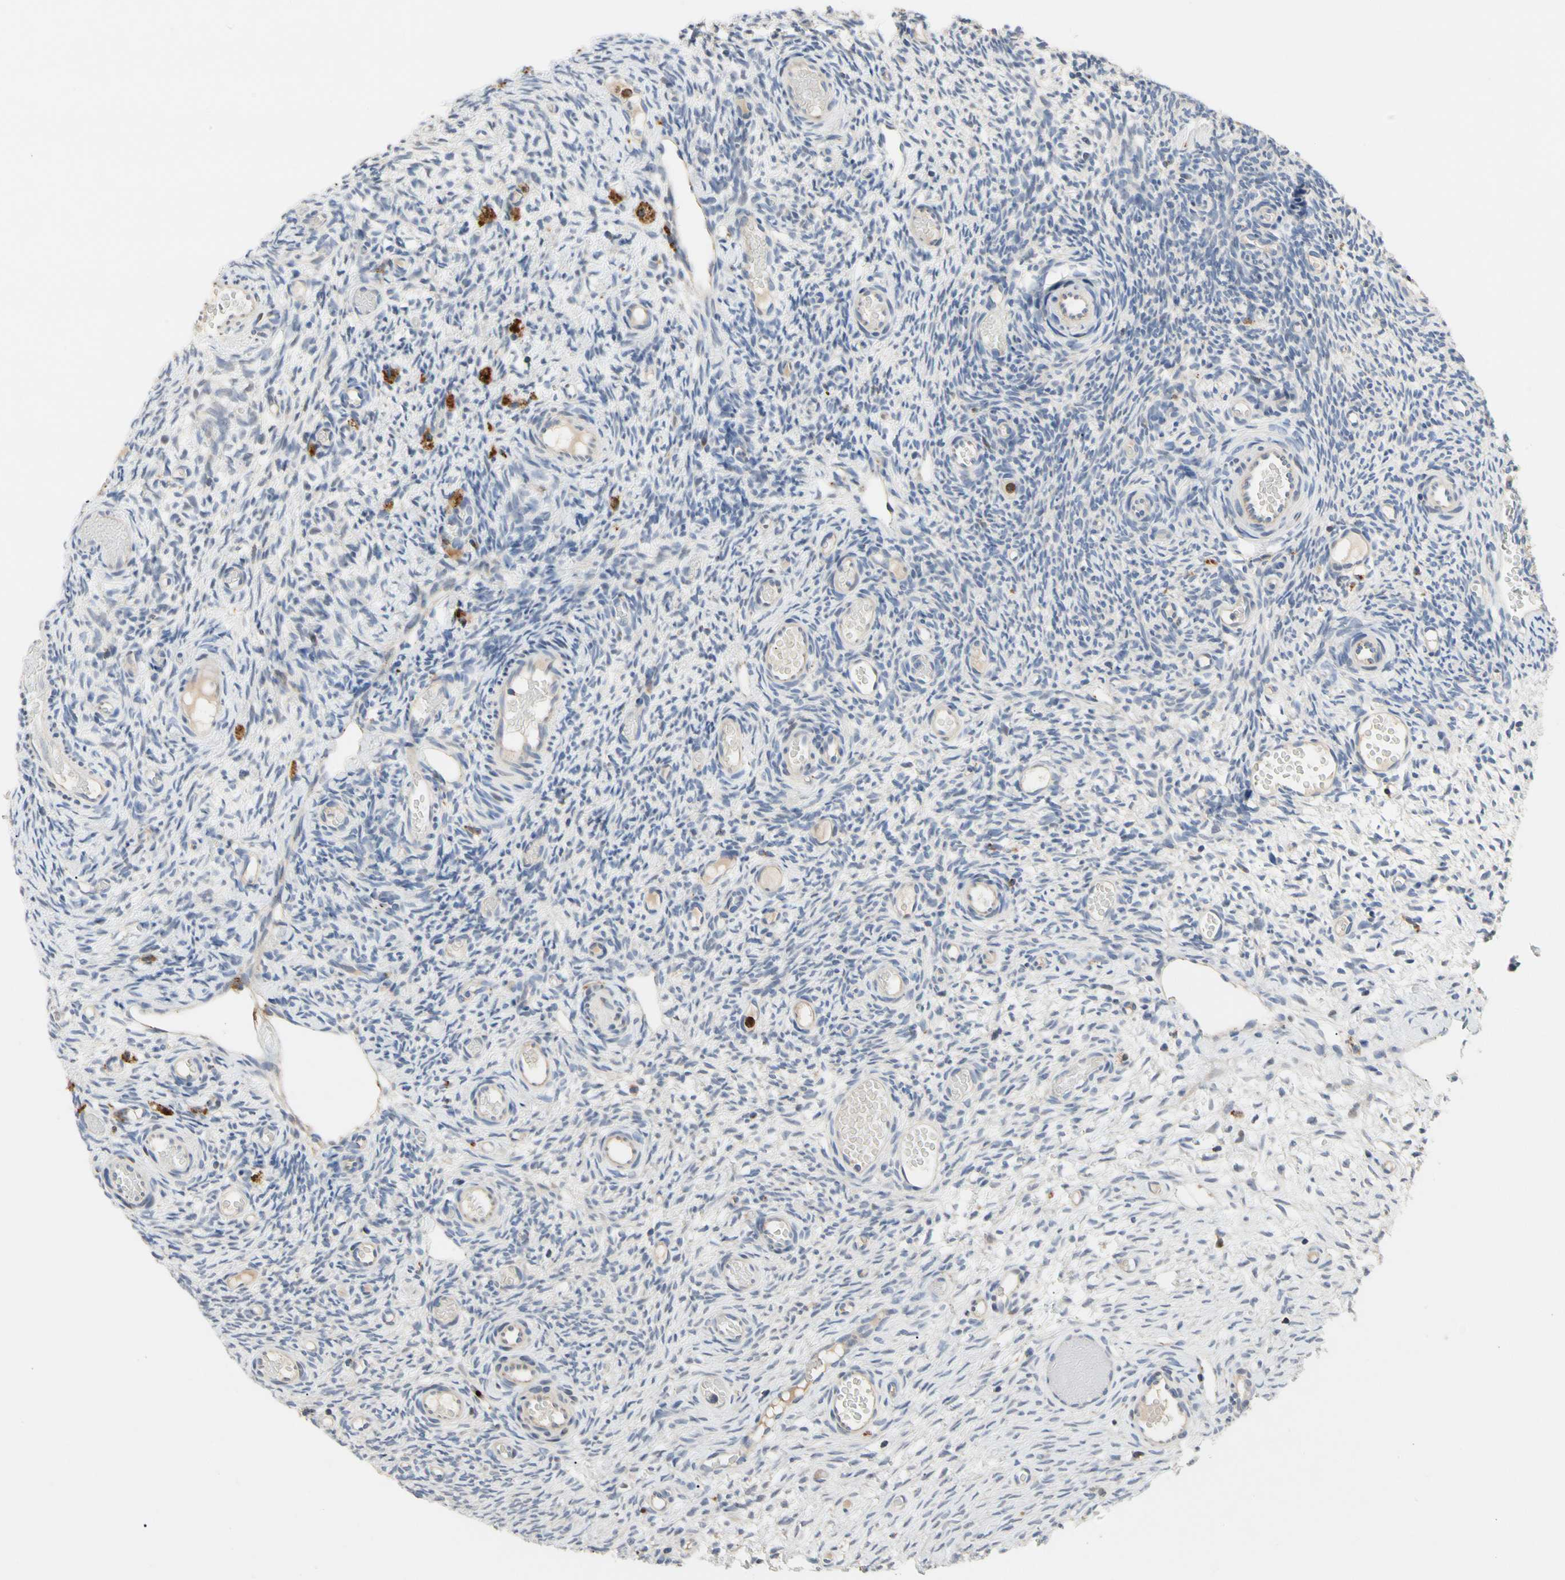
{"staining": {"intensity": "negative", "quantity": "none", "location": "none"}, "tissue": "ovary", "cell_type": "Ovarian stroma cells", "image_type": "normal", "snomed": [{"axis": "morphology", "description": "Normal tissue, NOS"}, {"axis": "topography", "description": "Ovary"}], "caption": "This micrograph is of unremarkable ovary stained with immunohistochemistry to label a protein in brown with the nuclei are counter-stained blue. There is no expression in ovarian stroma cells. Nuclei are stained in blue.", "gene": "ADA2", "patient": {"sex": "female", "age": 35}}